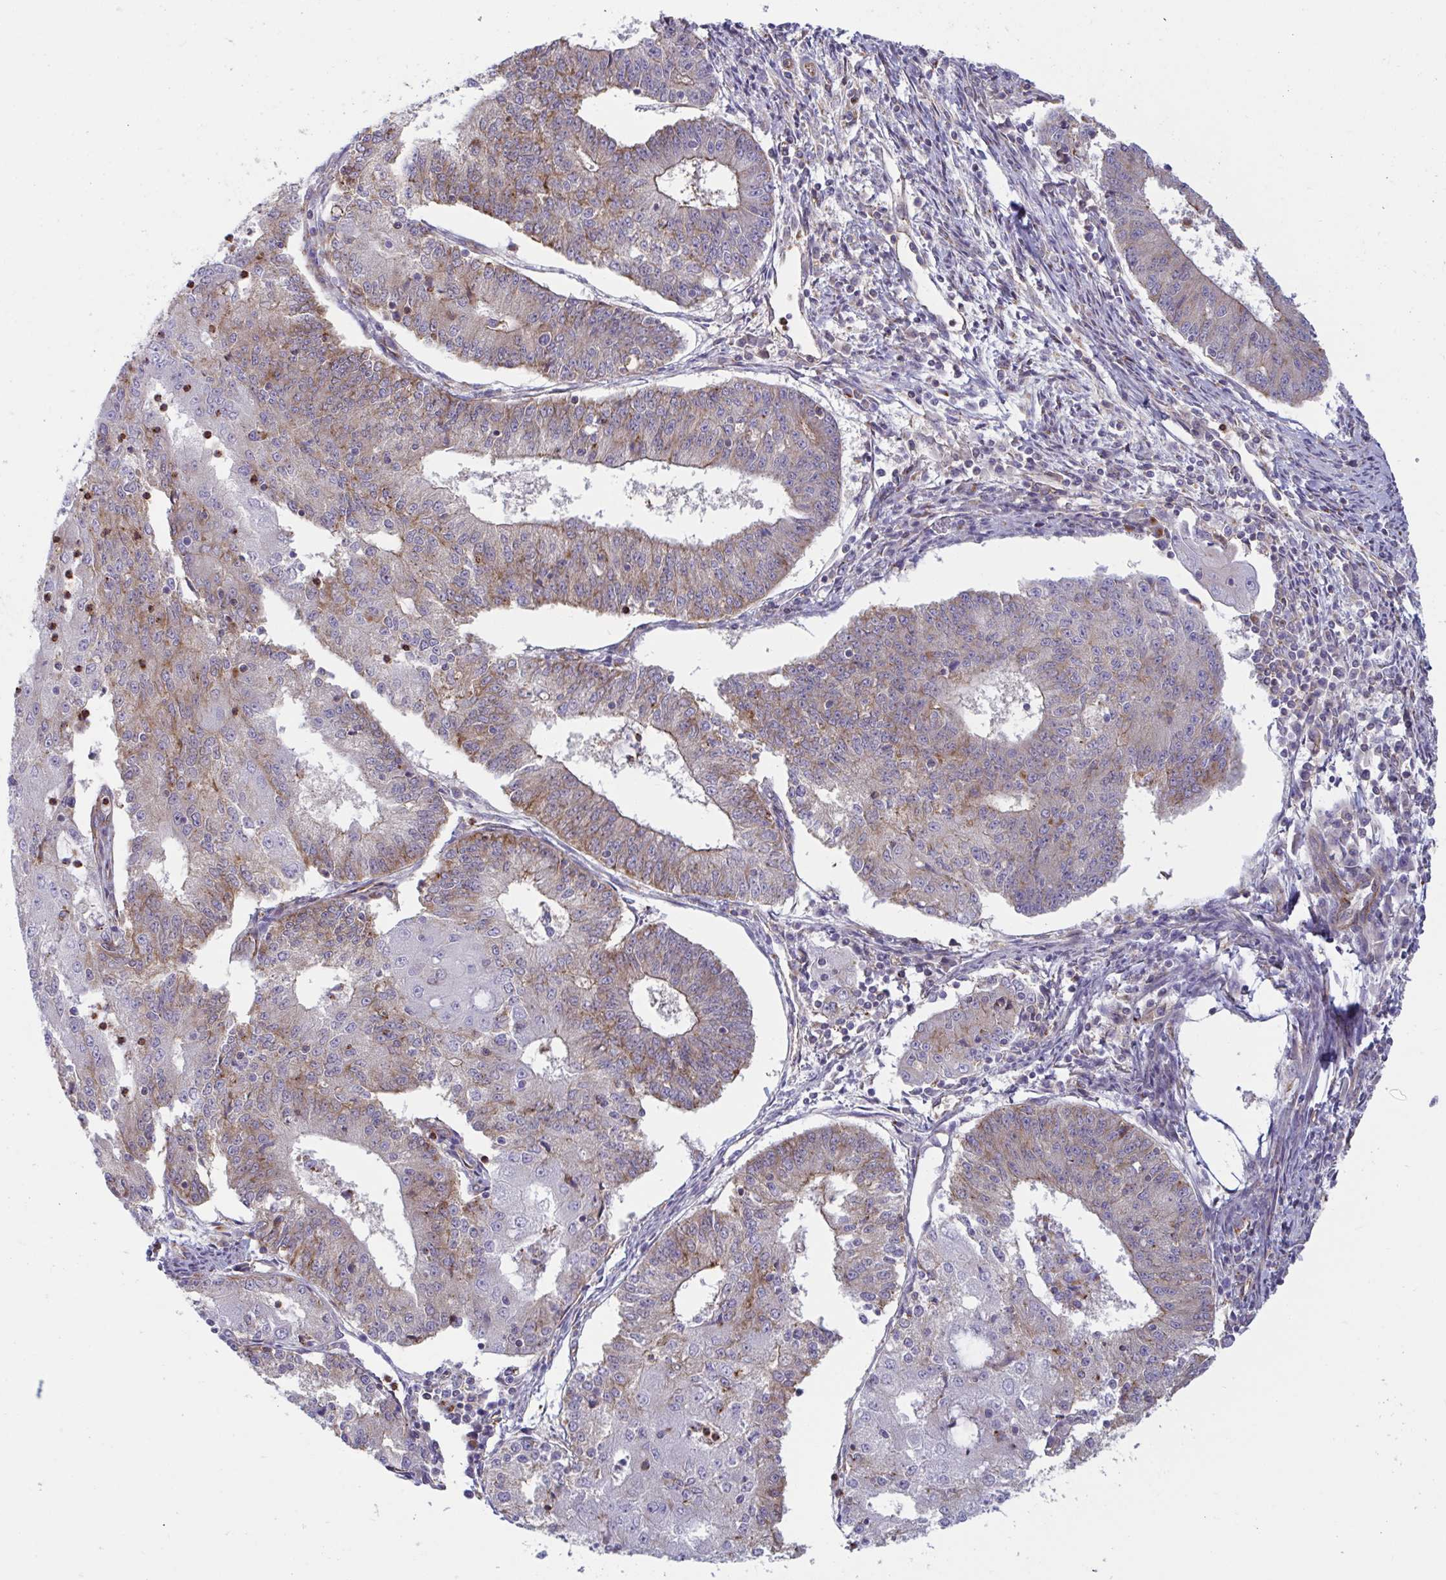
{"staining": {"intensity": "weak", "quantity": "25%-75%", "location": "cytoplasmic/membranous"}, "tissue": "endometrial cancer", "cell_type": "Tumor cells", "image_type": "cancer", "snomed": [{"axis": "morphology", "description": "Adenocarcinoma, NOS"}, {"axis": "topography", "description": "Endometrium"}], "caption": "Immunohistochemistry (IHC) photomicrograph of neoplastic tissue: adenocarcinoma (endometrial) stained using immunohistochemistry (IHC) displays low levels of weak protein expression localized specifically in the cytoplasmic/membranous of tumor cells, appearing as a cytoplasmic/membranous brown color.", "gene": "SLC9A6", "patient": {"sex": "female", "age": 56}}